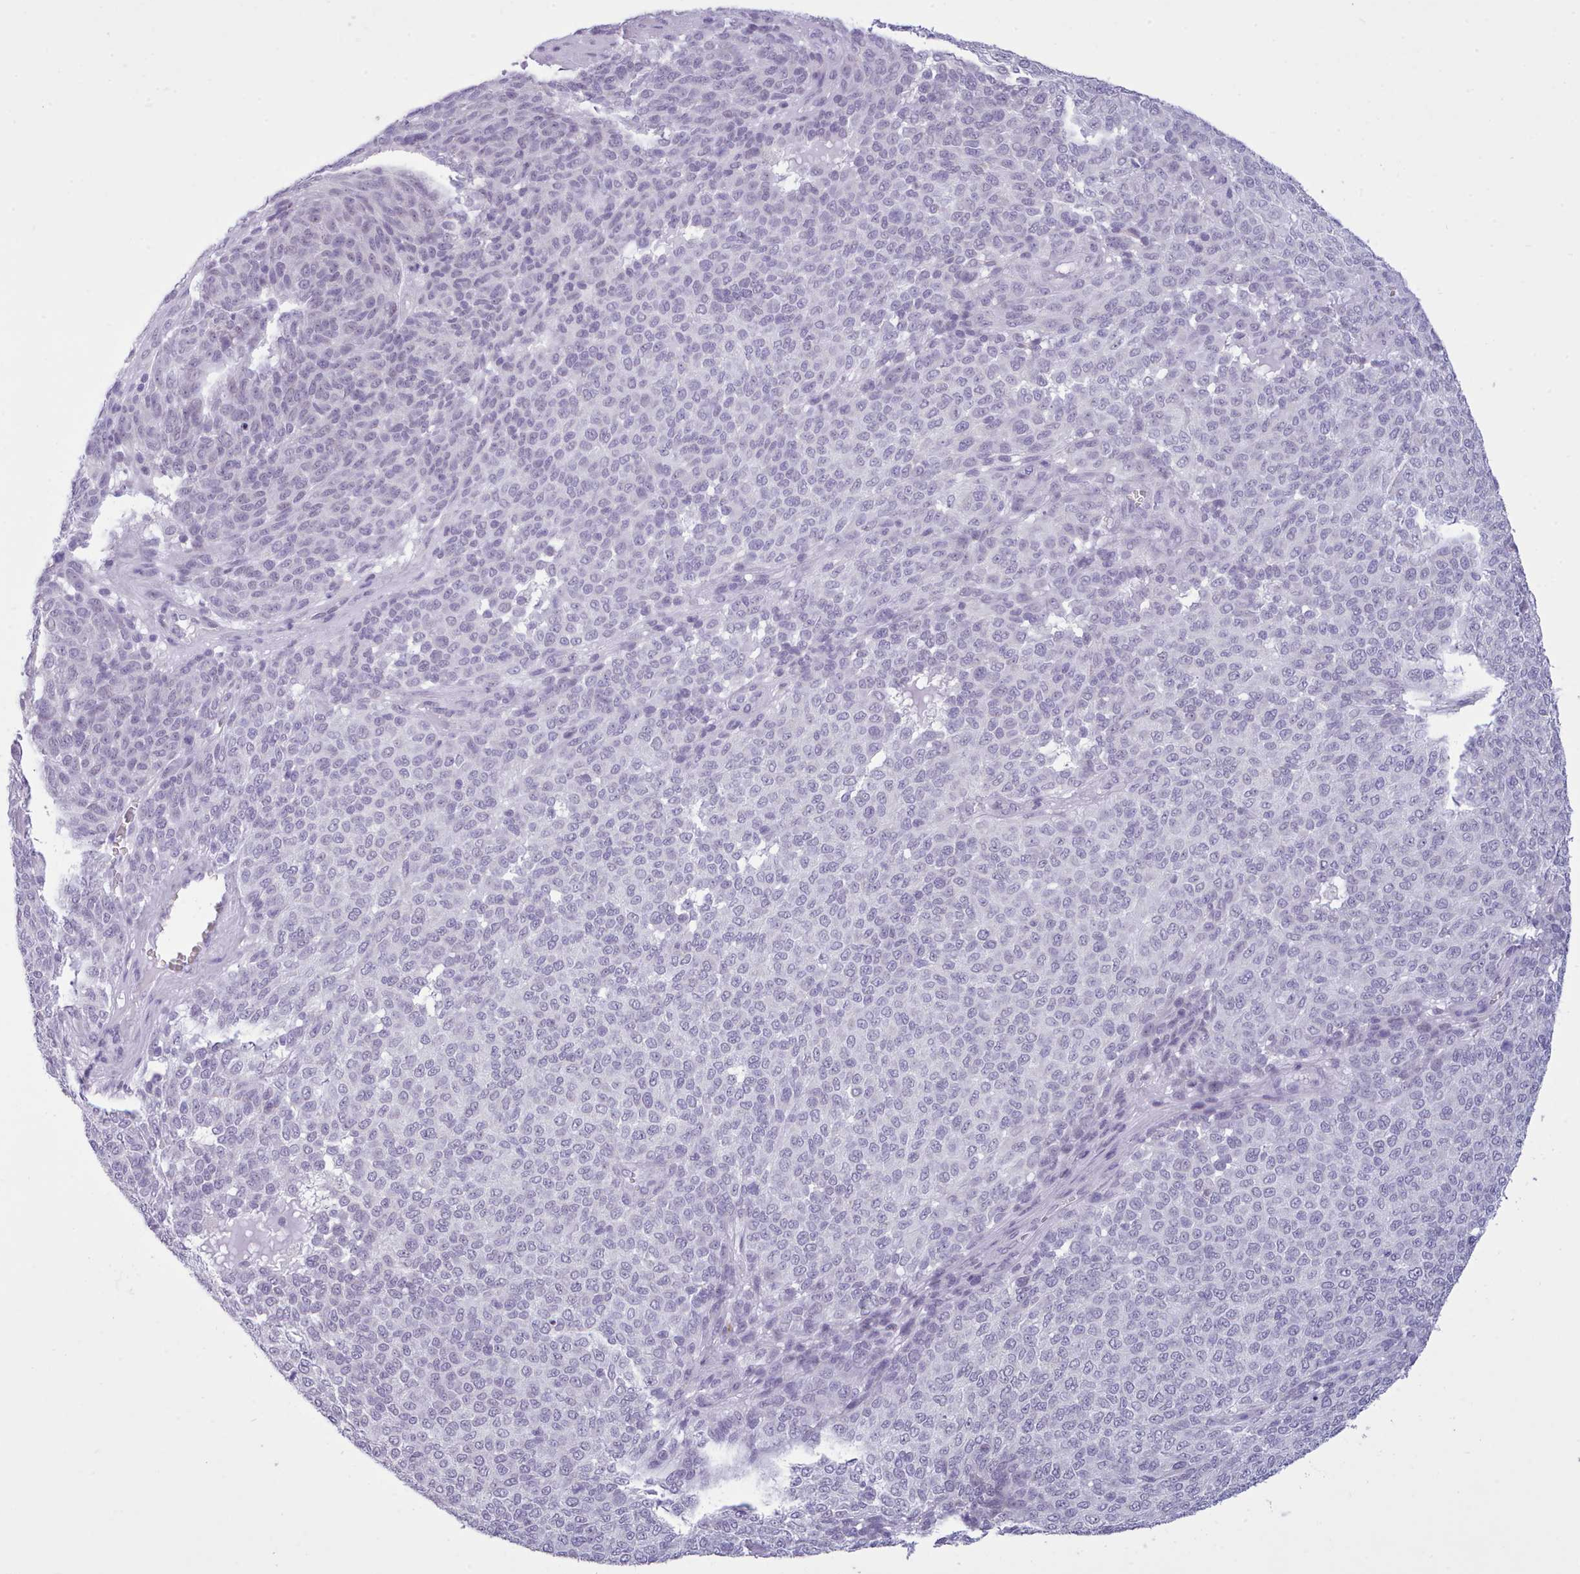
{"staining": {"intensity": "negative", "quantity": "none", "location": "none"}, "tissue": "melanoma", "cell_type": "Tumor cells", "image_type": "cancer", "snomed": [{"axis": "morphology", "description": "Malignant melanoma, NOS"}, {"axis": "topography", "description": "Skin"}], "caption": "Tumor cells show no significant protein positivity in malignant melanoma.", "gene": "FBXO48", "patient": {"sex": "male", "age": 49}}